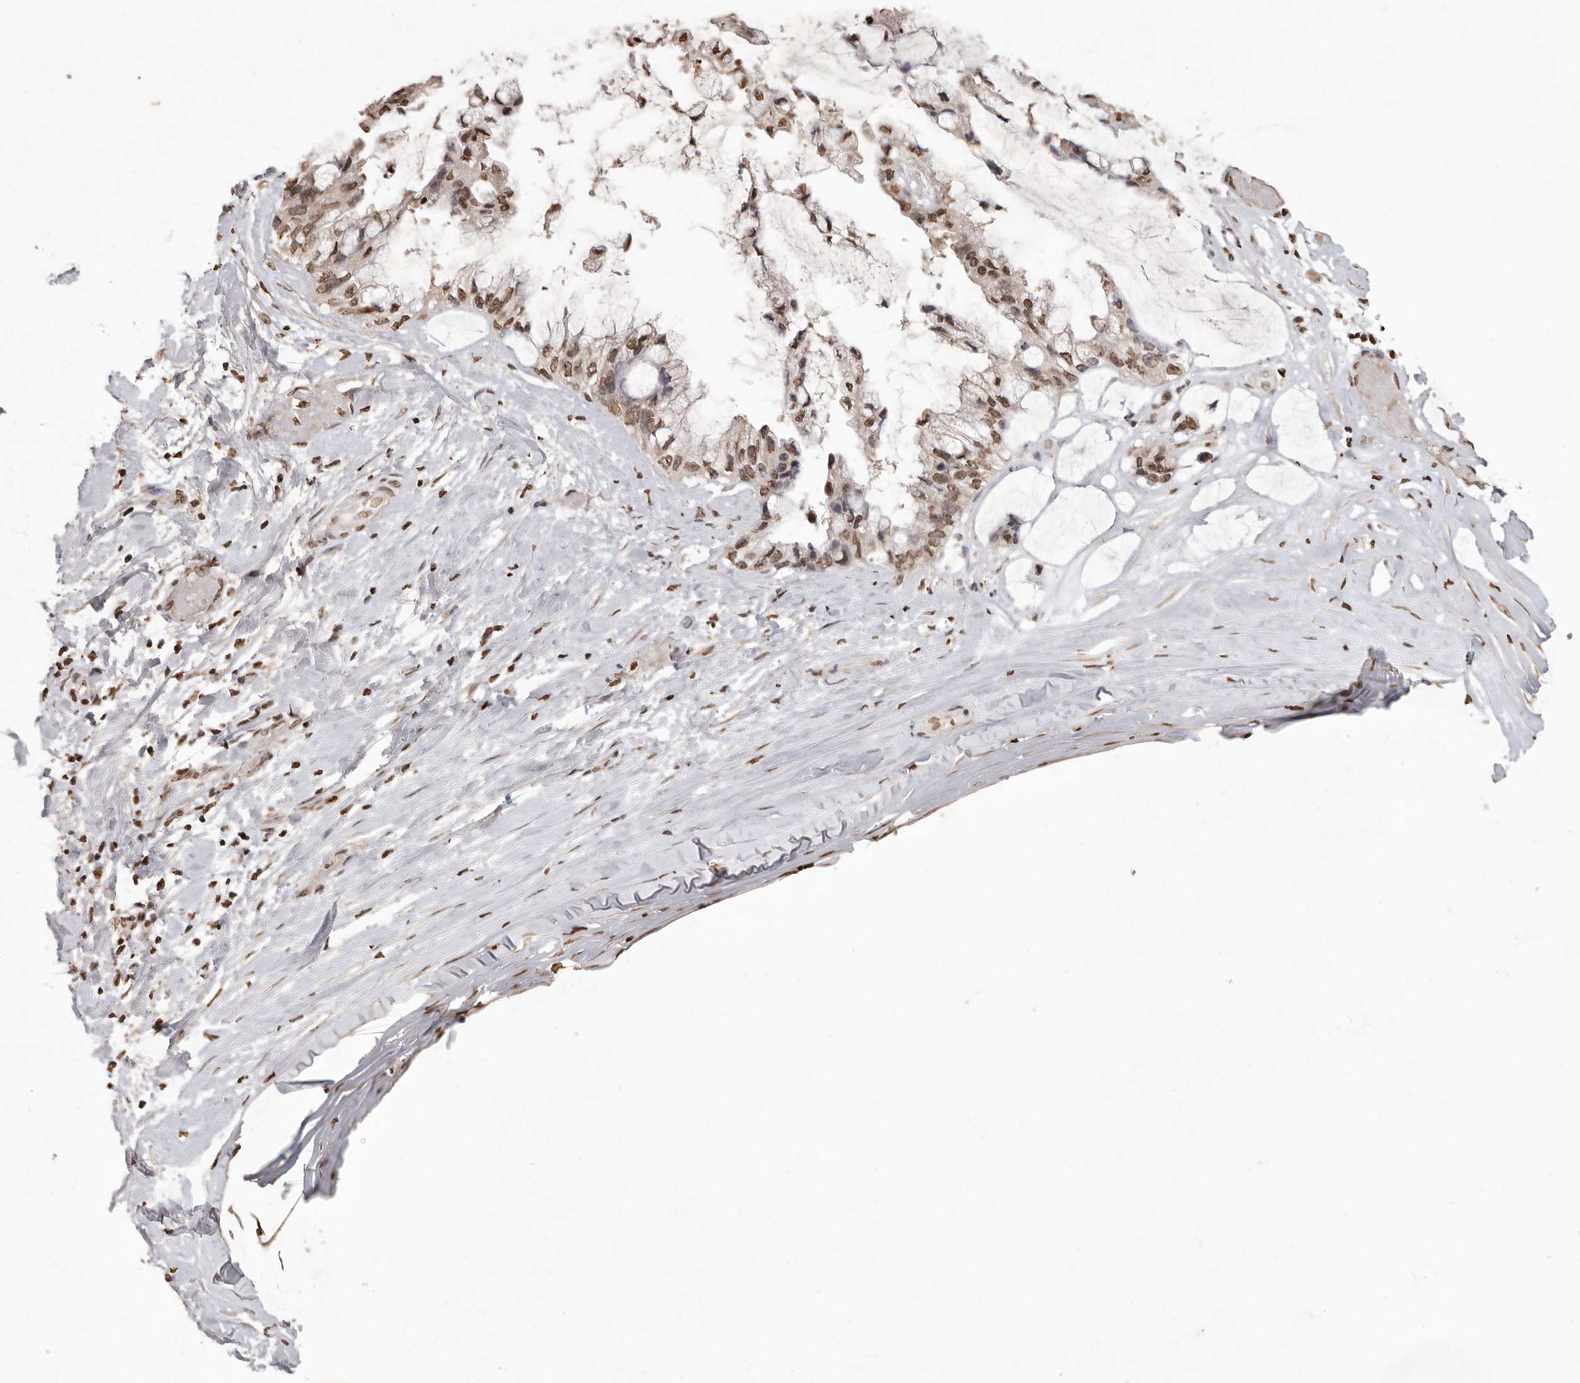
{"staining": {"intensity": "moderate", "quantity": ">75%", "location": "nuclear"}, "tissue": "ovarian cancer", "cell_type": "Tumor cells", "image_type": "cancer", "snomed": [{"axis": "morphology", "description": "Cystadenocarcinoma, mucinous, NOS"}, {"axis": "topography", "description": "Ovary"}], "caption": "Protein staining exhibits moderate nuclear expression in about >75% of tumor cells in ovarian cancer (mucinous cystadenocarcinoma). The protein is shown in brown color, while the nuclei are stained blue.", "gene": "WDR45", "patient": {"sex": "female", "age": 39}}